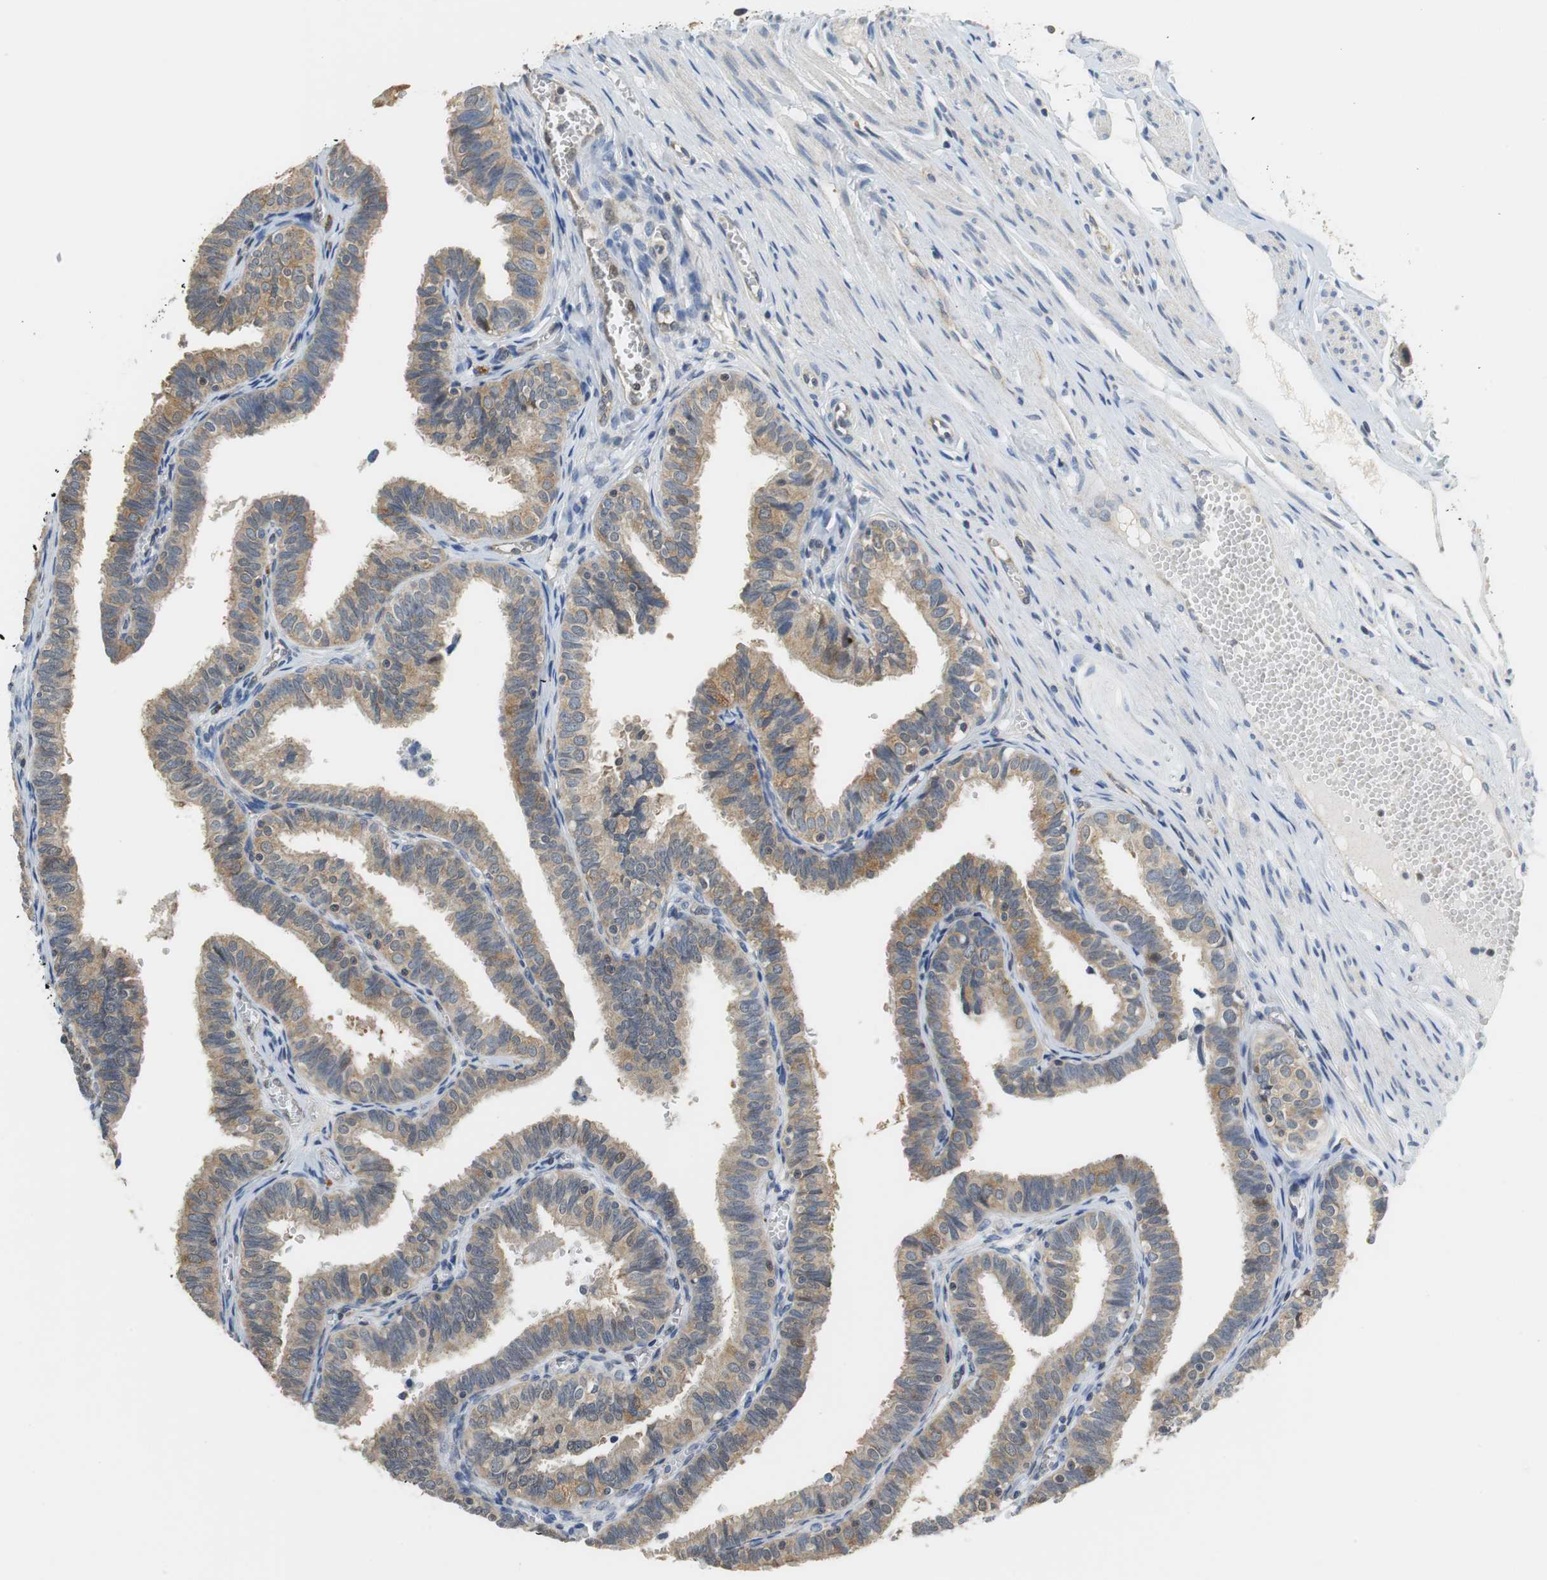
{"staining": {"intensity": "moderate", "quantity": ">75%", "location": "cytoplasmic/membranous"}, "tissue": "fallopian tube", "cell_type": "Glandular cells", "image_type": "normal", "snomed": [{"axis": "morphology", "description": "Normal tissue, NOS"}, {"axis": "topography", "description": "Fallopian tube"}], "caption": "Human fallopian tube stained with a brown dye displays moderate cytoplasmic/membranous positive staining in approximately >75% of glandular cells.", "gene": "GSDMD", "patient": {"sex": "female", "age": 46}}